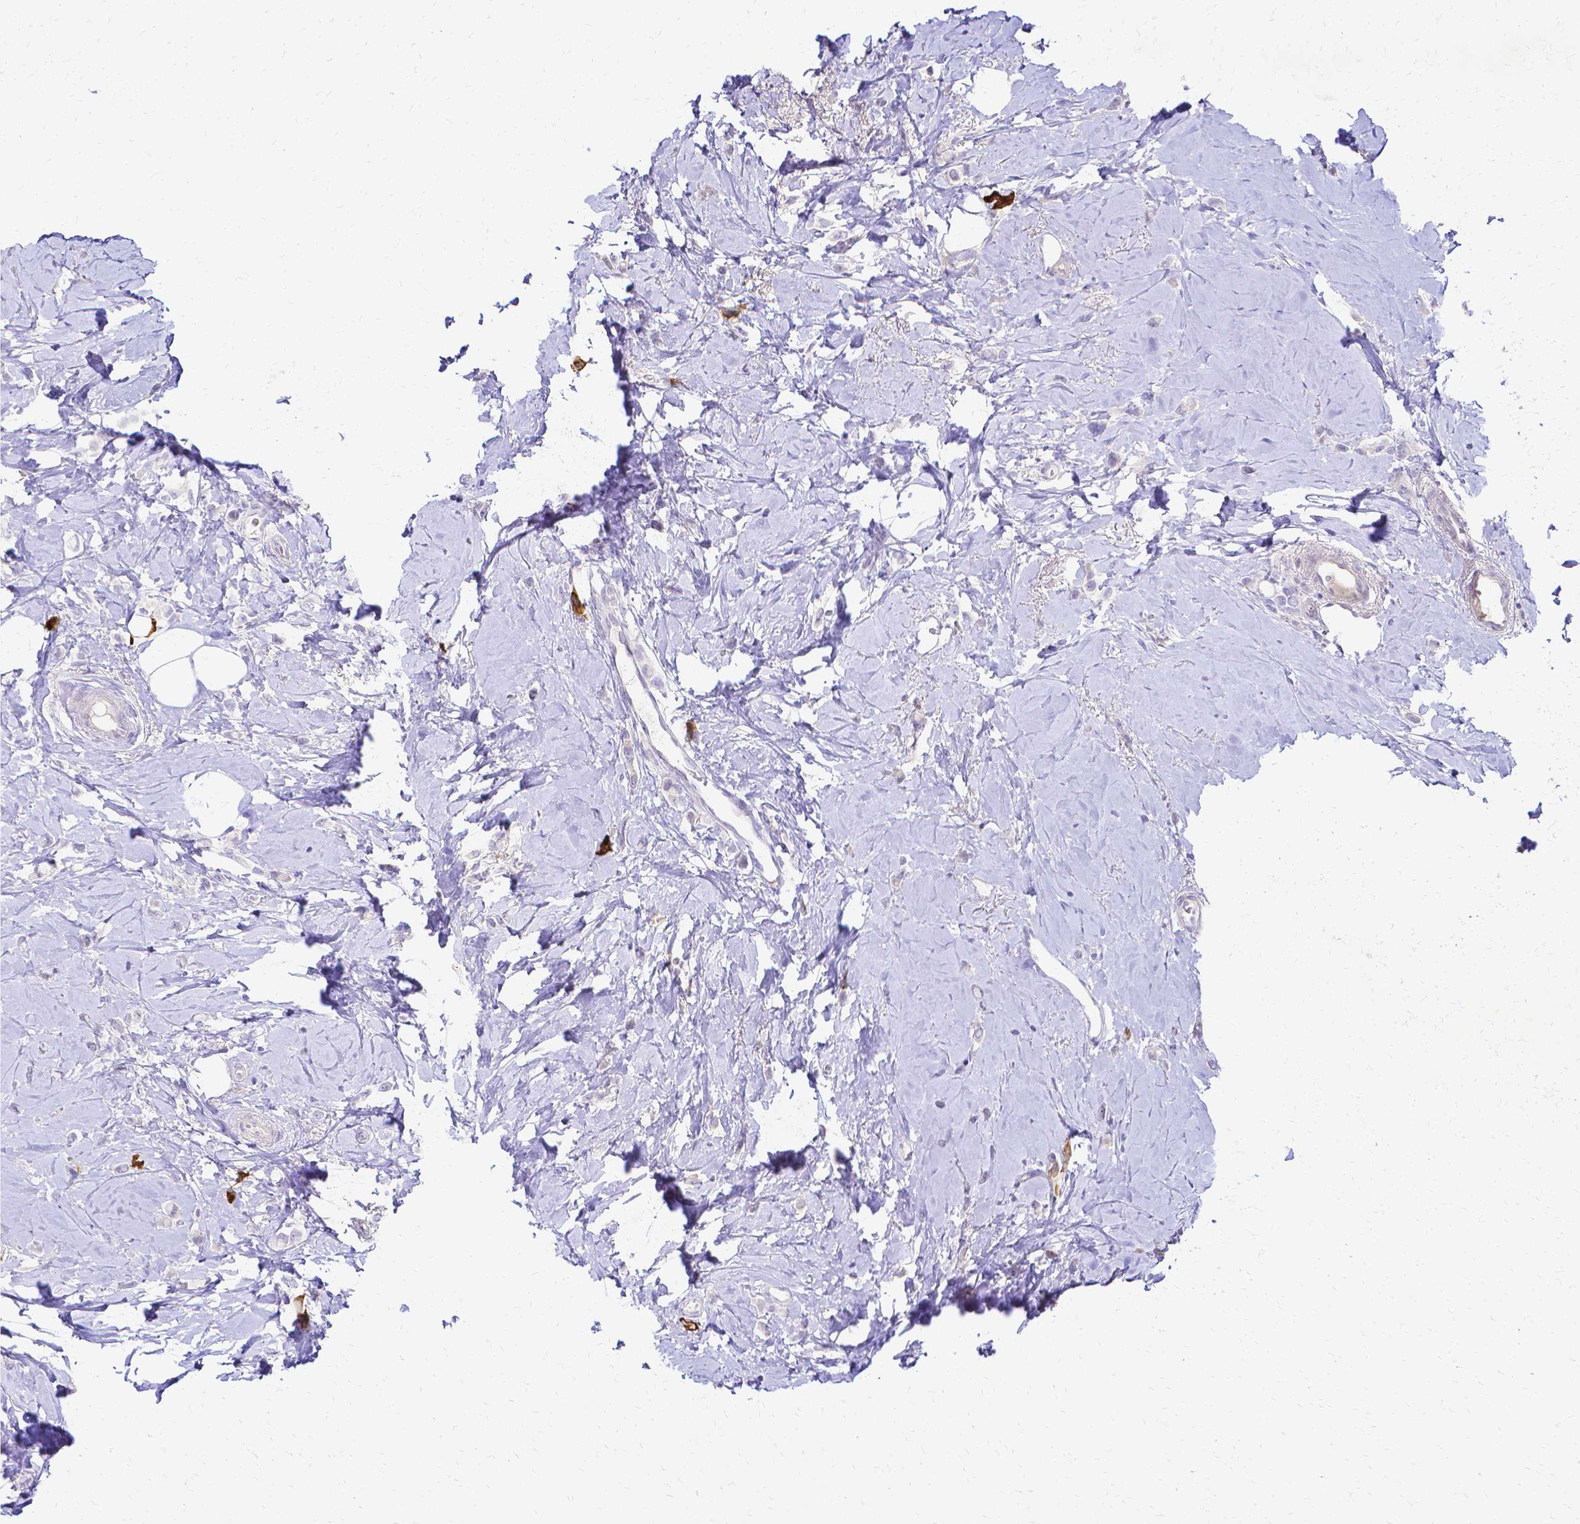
{"staining": {"intensity": "negative", "quantity": "none", "location": "none"}, "tissue": "breast cancer", "cell_type": "Tumor cells", "image_type": "cancer", "snomed": [{"axis": "morphology", "description": "Lobular carcinoma"}, {"axis": "topography", "description": "Breast"}], "caption": "This is an IHC photomicrograph of breast cancer. There is no staining in tumor cells.", "gene": "CCNB1", "patient": {"sex": "female", "age": 66}}